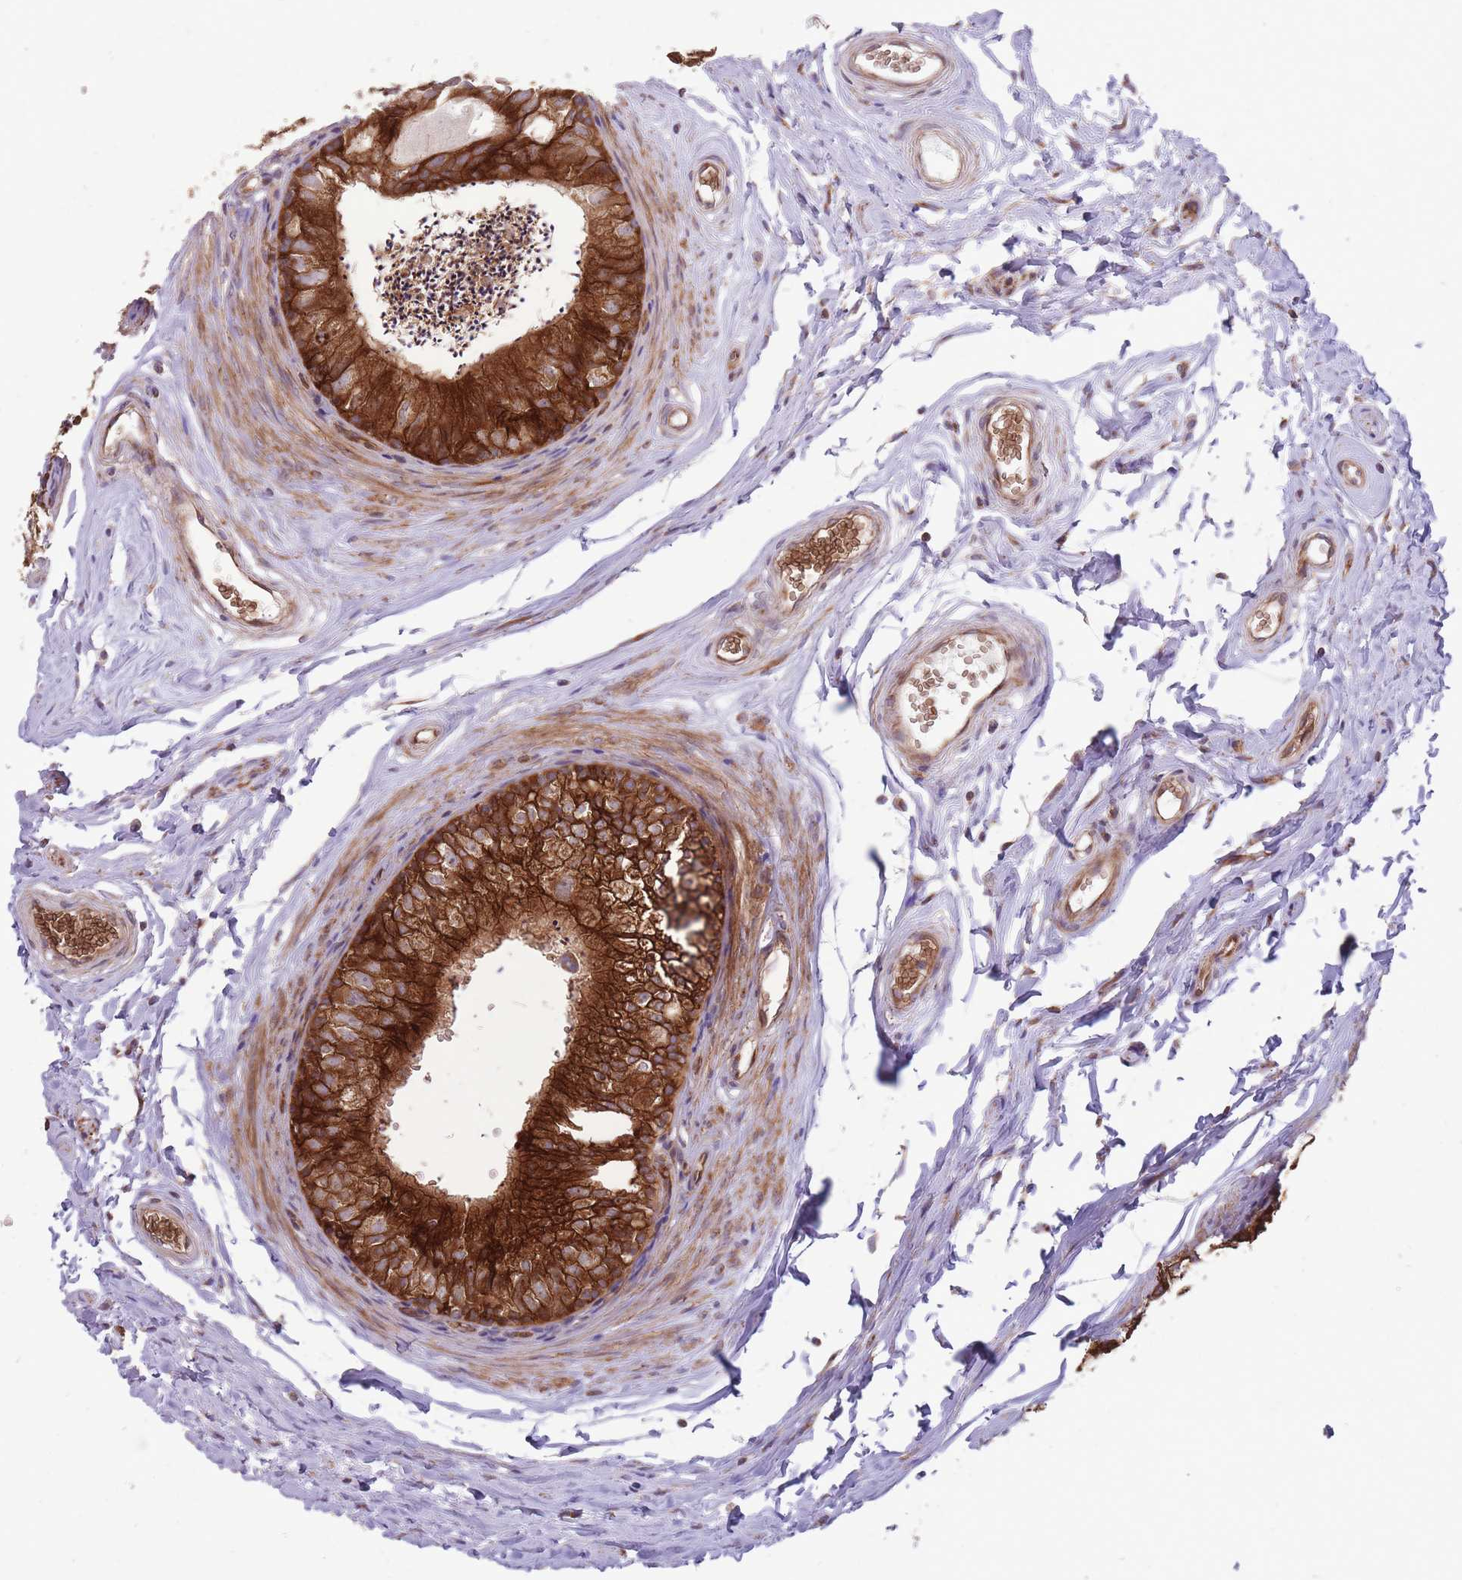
{"staining": {"intensity": "strong", "quantity": ">75%", "location": "cytoplasmic/membranous"}, "tissue": "epididymis", "cell_type": "Glandular cells", "image_type": "normal", "snomed": [{"axis": "morphology", "description": "Normal tissue, NOS"}, {"axis": "topography", "description": "Epididymis"}], "caption": "Immunohistochemistry of unremarkable epididymis displays high levels of strong cytoplasmic/membranous expression in about >75% of glandular cells. The staining was performed using DAB, with brown indicating positive protein expression. Nuclei are stained blue with hematoxylin.", "gene": "ANKRD10", "patient": {"sex": "male", "age": 56}}